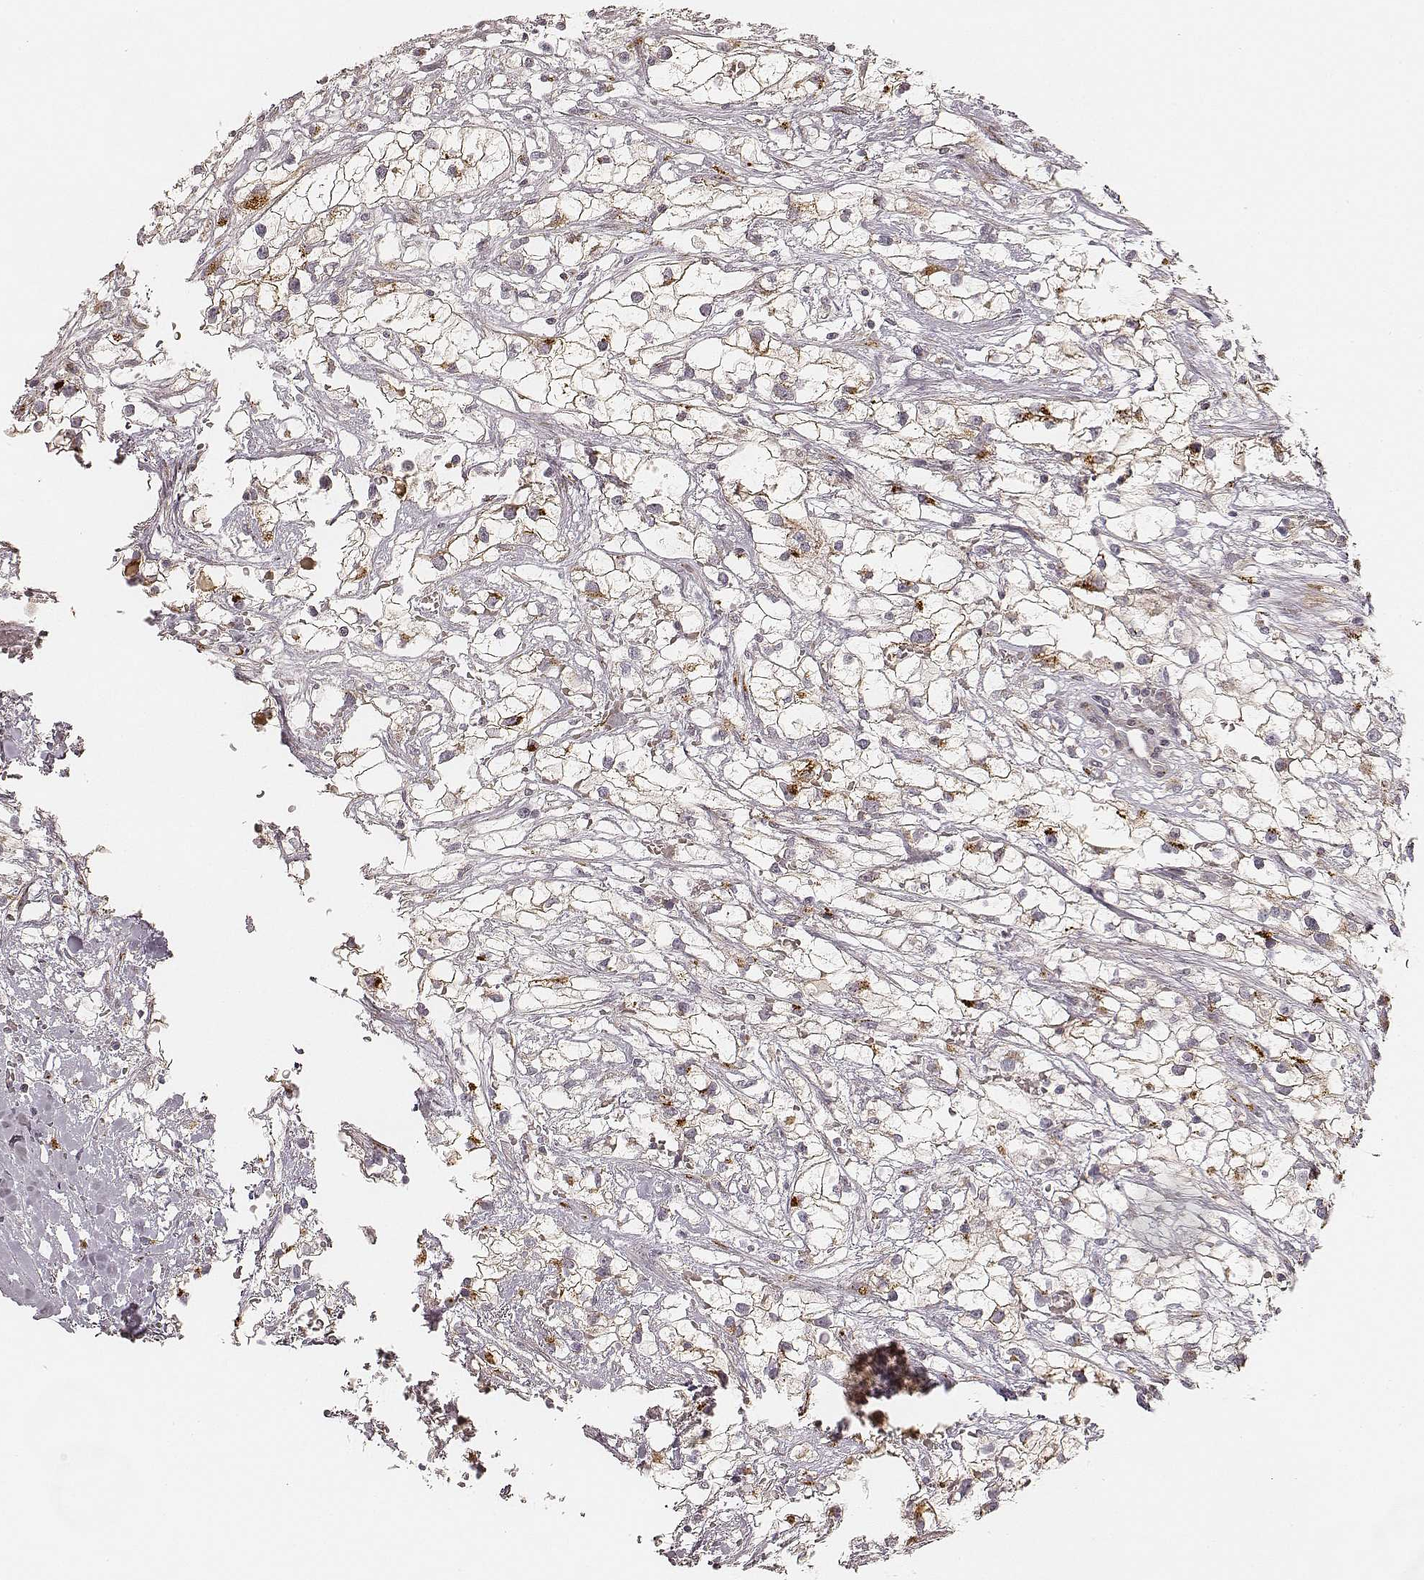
{"staining": {"intensity": "moderate", "quantity": "<25%", "location": "cytoplasmic/membranous"}, "tissue": "renal cancer", "cell_type": "Tumor cells", "image_type": "cancer", "snomed": [{"axis": "morphology", "description": "Adenocarcinoma, NOS"}, {"axis": "topography", "description": "Kidney"}], "caption": "This photomicrograph displays IHC staining of human adenocarcinoma (renal), with low moderate cytoplasmic/membranous expression in approximately <25% of tumor cells.", "gene": "GORASP2", "patient": {"sex": "male", "age": 59}}